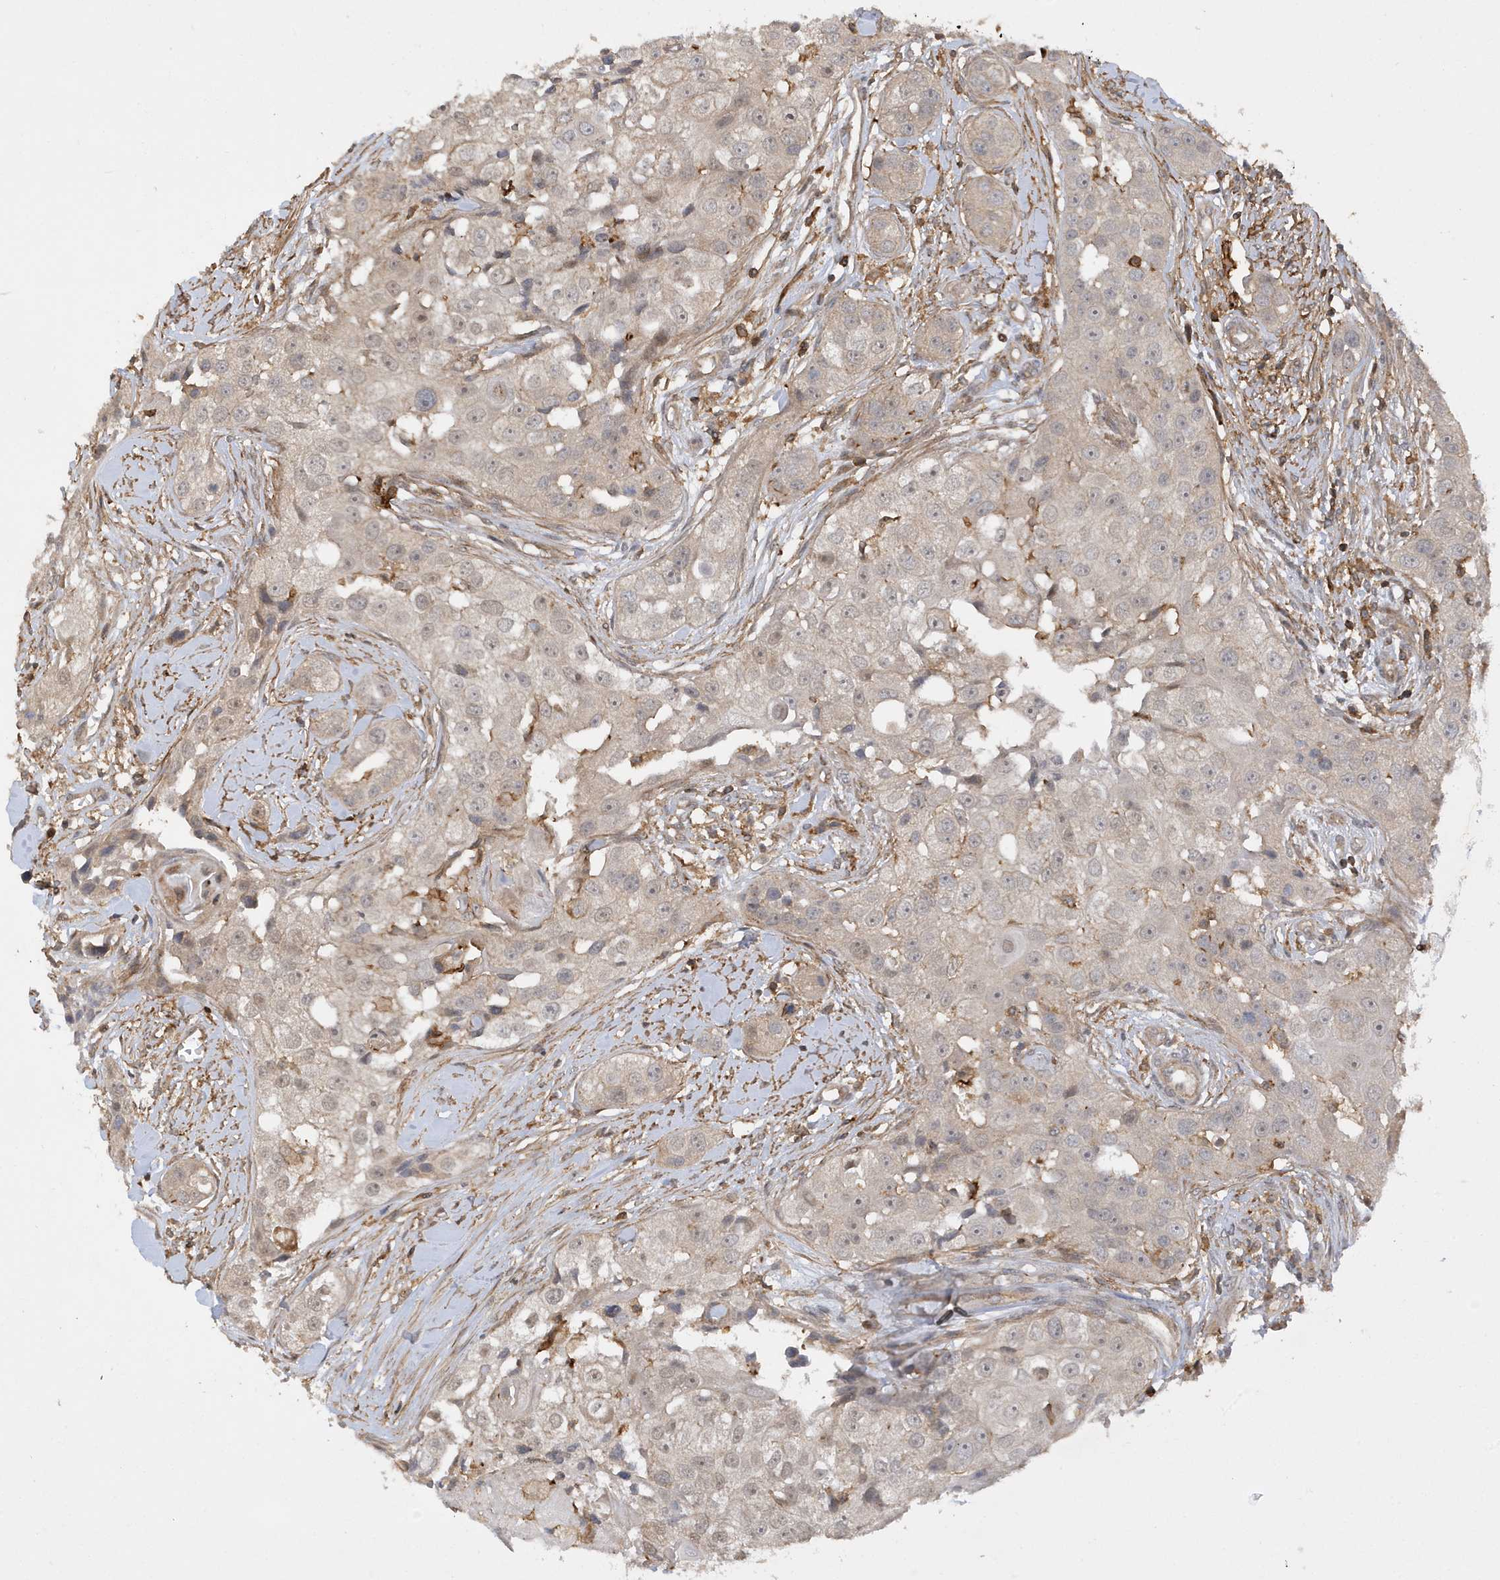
{"staining": {"intensity": "weak", "quantity": "<25%", "location": "nuclear"}, "tissue": "head and neck cancer", "cell_type": "Tumor cells", "image_type": "cancer", "snomed": [{"axis": "morphology", "description": "Normal tissue, NOS"}, {"axis": "morphology", "description": "Squamous cell carcinoma, NOS"}, {"axis": "topography", "description": "Skeletal muscle"}, {"axis": "topography", "description": "Head-Neck"}], "caption": "The immunohistochemistry (IHC) image has no significant expression in tumor cells of head and neck cancer tissue. (DAB IHC with hematoxylin counter stain).", "gene": "TATDN3", "patient": {"sex": "male", "age": 51}}